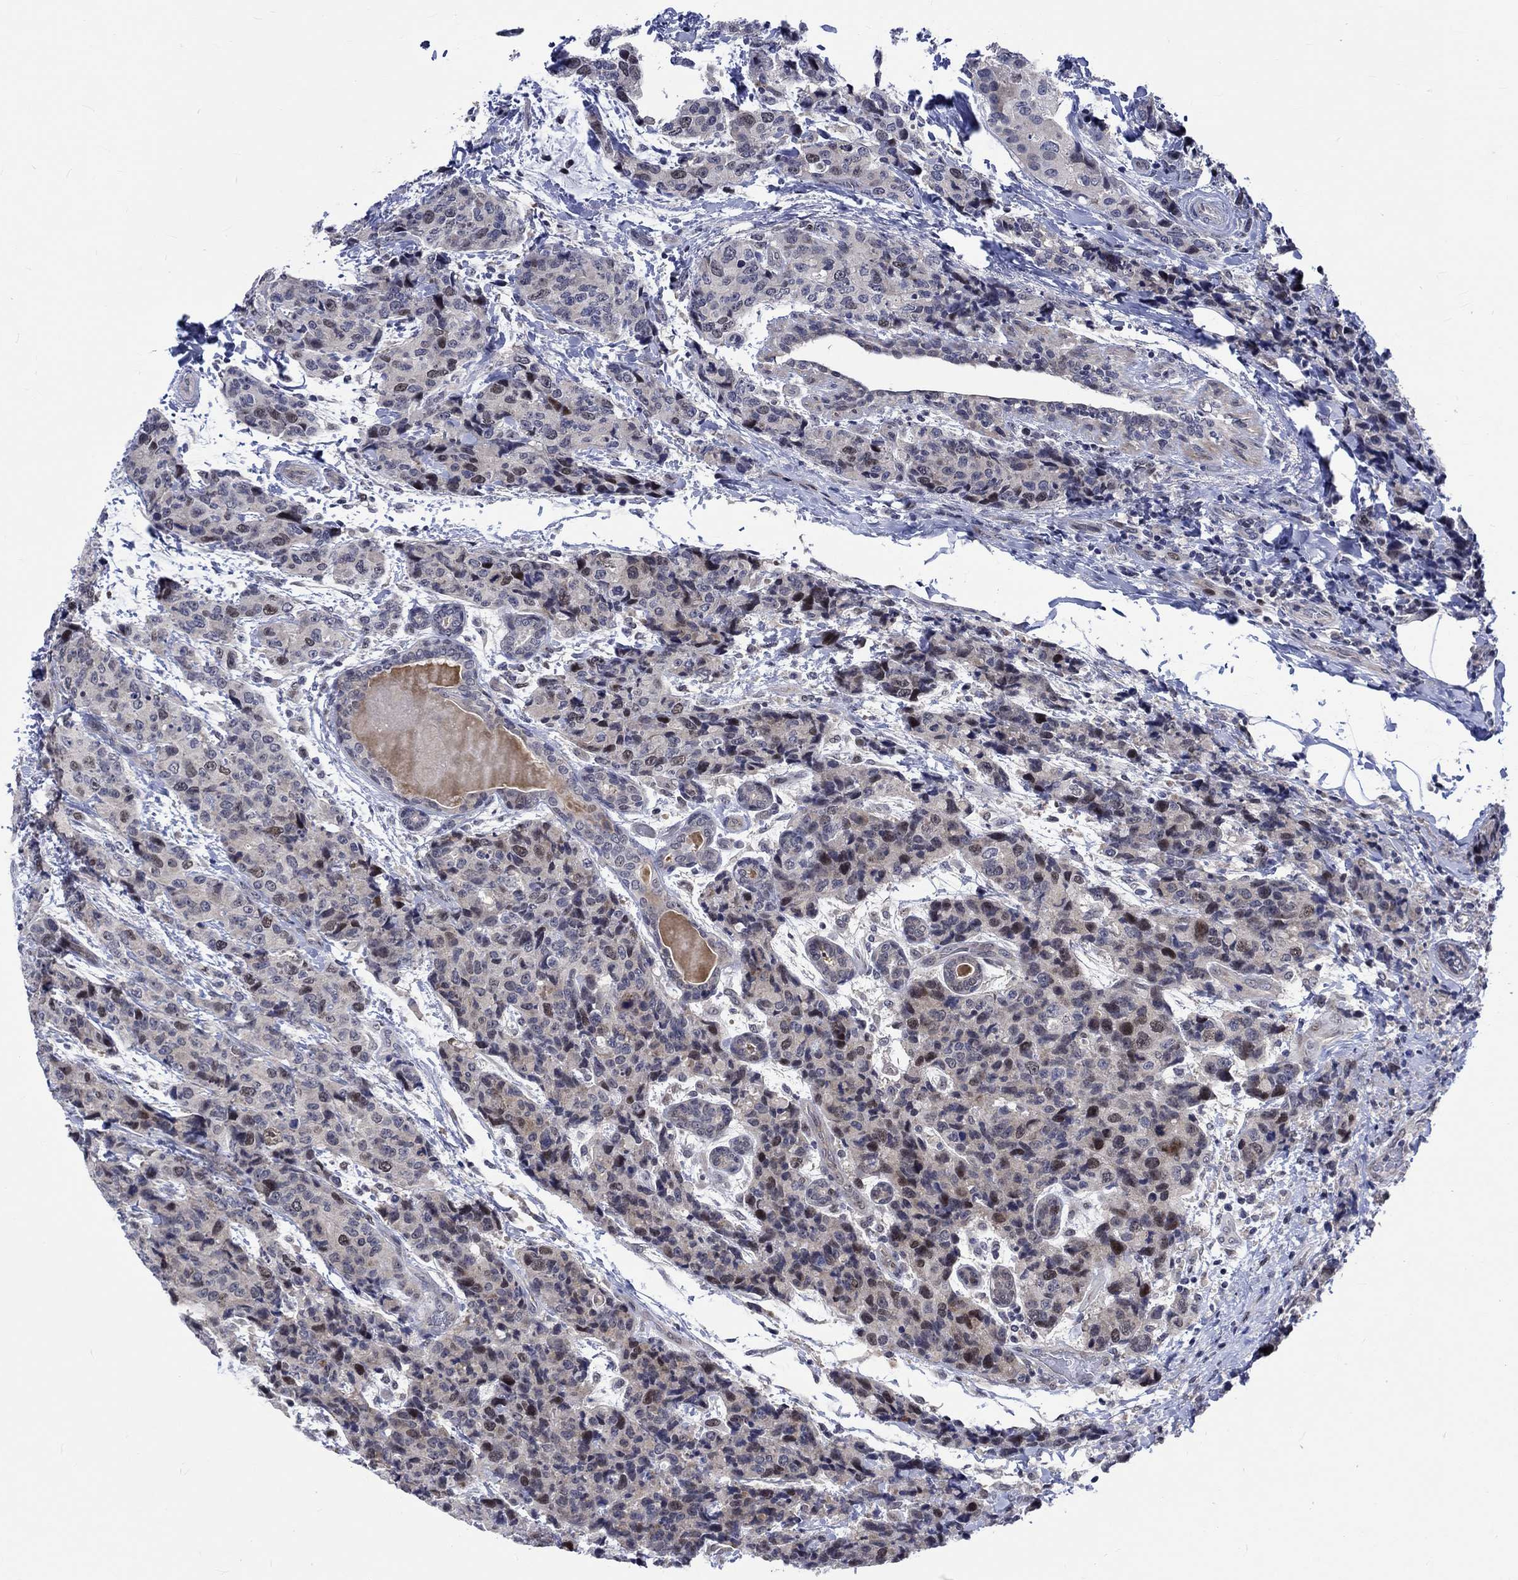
{"staining": {"intensity": "strong", "quantity": "<25%", "location": "nuclear"}, "tissue": "breast cancer", "cell_type": "Tumor cells", "image_type": "cancer", "snomed": [{"axis": "morphology", "description": "Lobular carcinoma"}, {"axis": "topography", "description": "Breast"}], "caption": "Protein analysis of breast lobular carcinoma tissue reveals strong nuclear staining in approximately <25% of tumor cells.", "gene": "E2F8", "patient": {"sex": "female", "age": 59}}